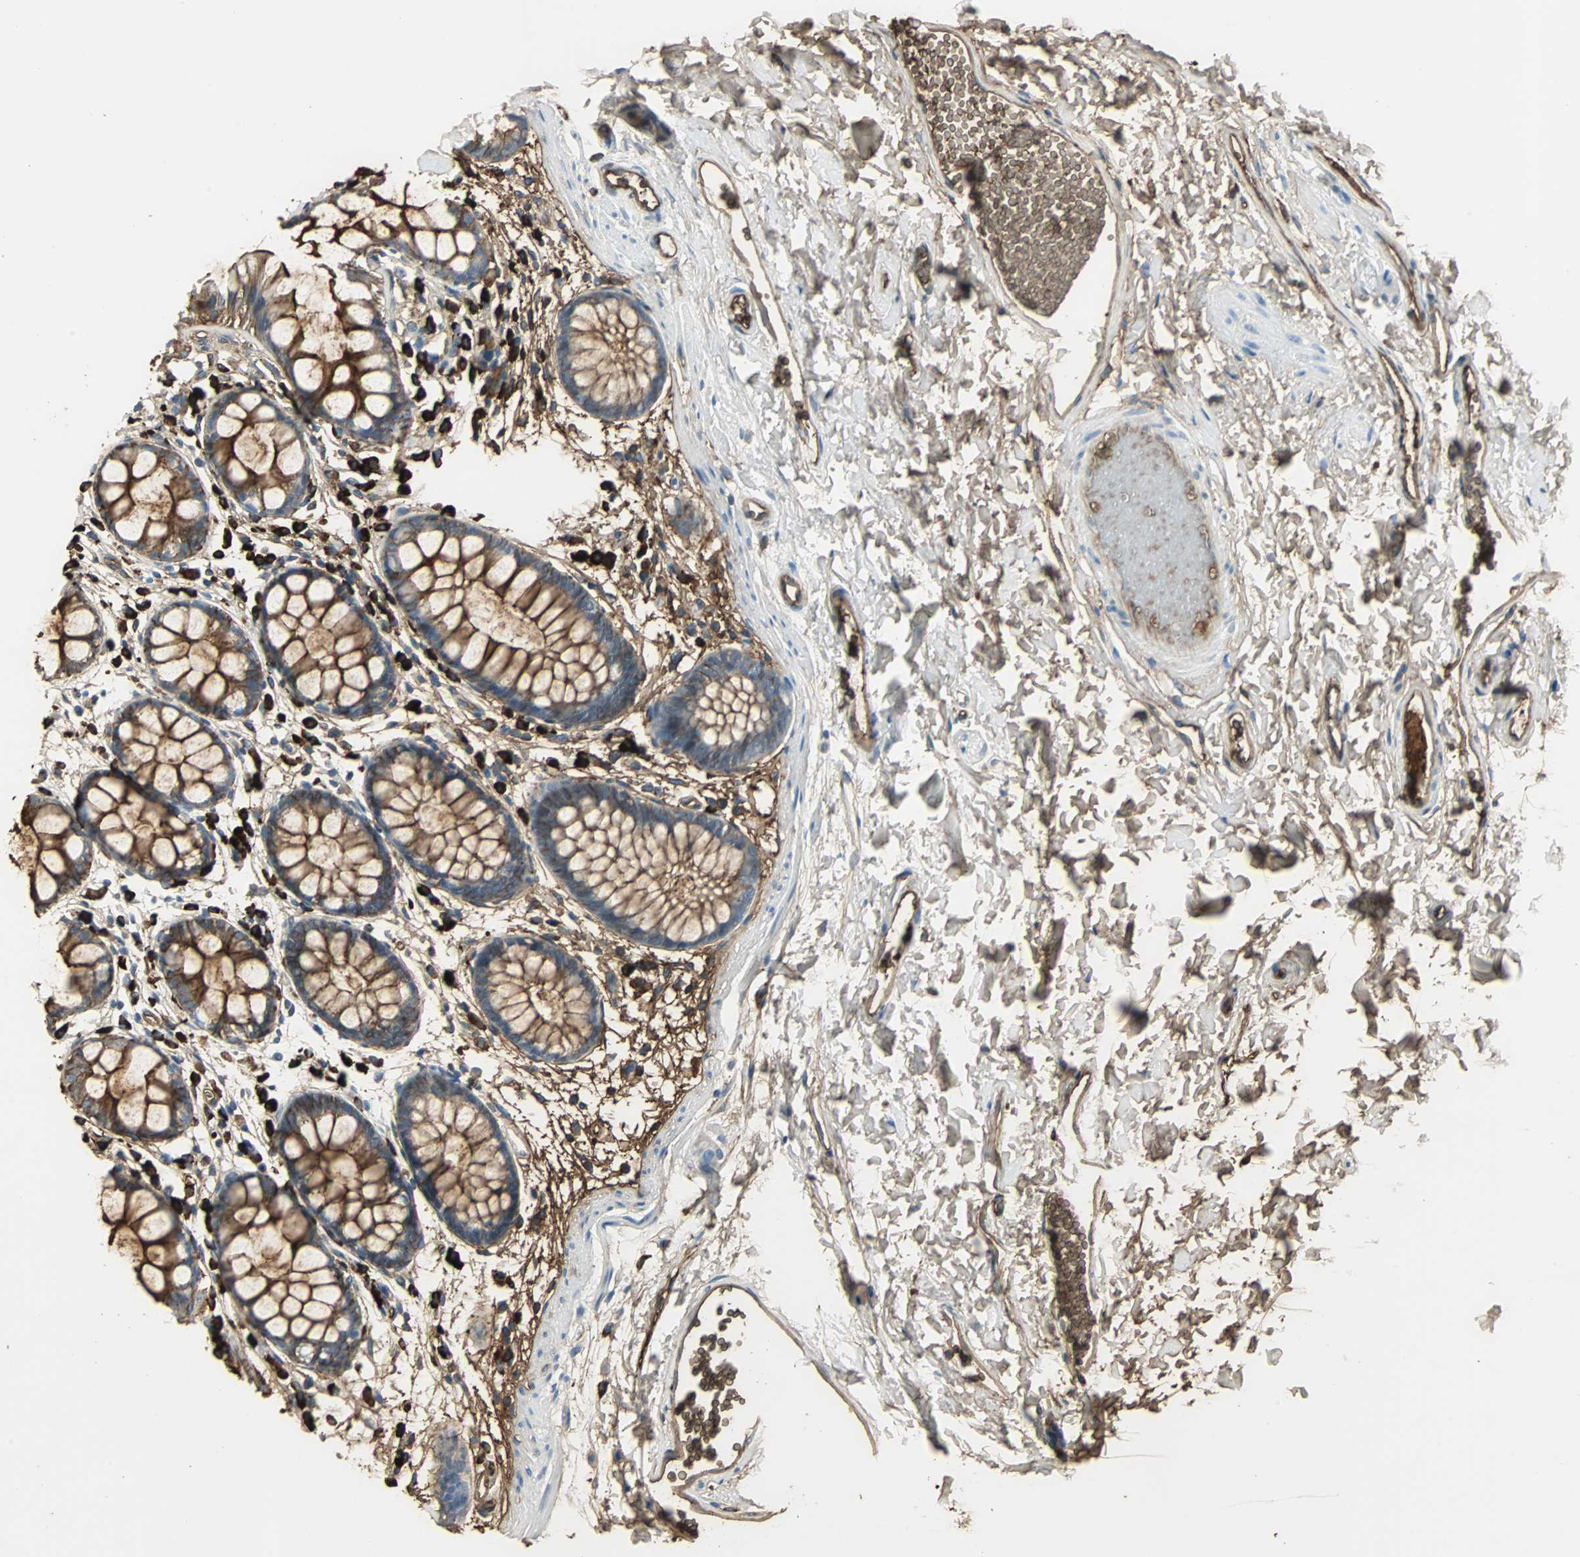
{"staining": {"intensity": "moderate", "quantity": "25%-75%", "location": "cytoplasmic/membranous"}, "tissue": "rectum", "cell_type": "Glandular cells", "image_type": "normal", "snomed": [{"axis": "morphology", "description": "Normal tissue, NOS"}, {"axis": "topography", "description": "Rectum"}], "caption": "Moderate cytoplasmic/membranous positivity for a protein is seen in about 25%-75% of glandular cells of normal rectum using immunohistochemistry (IHC).", "gene": "IGHA1", "patient": {"sex": "female", "age": 66}}